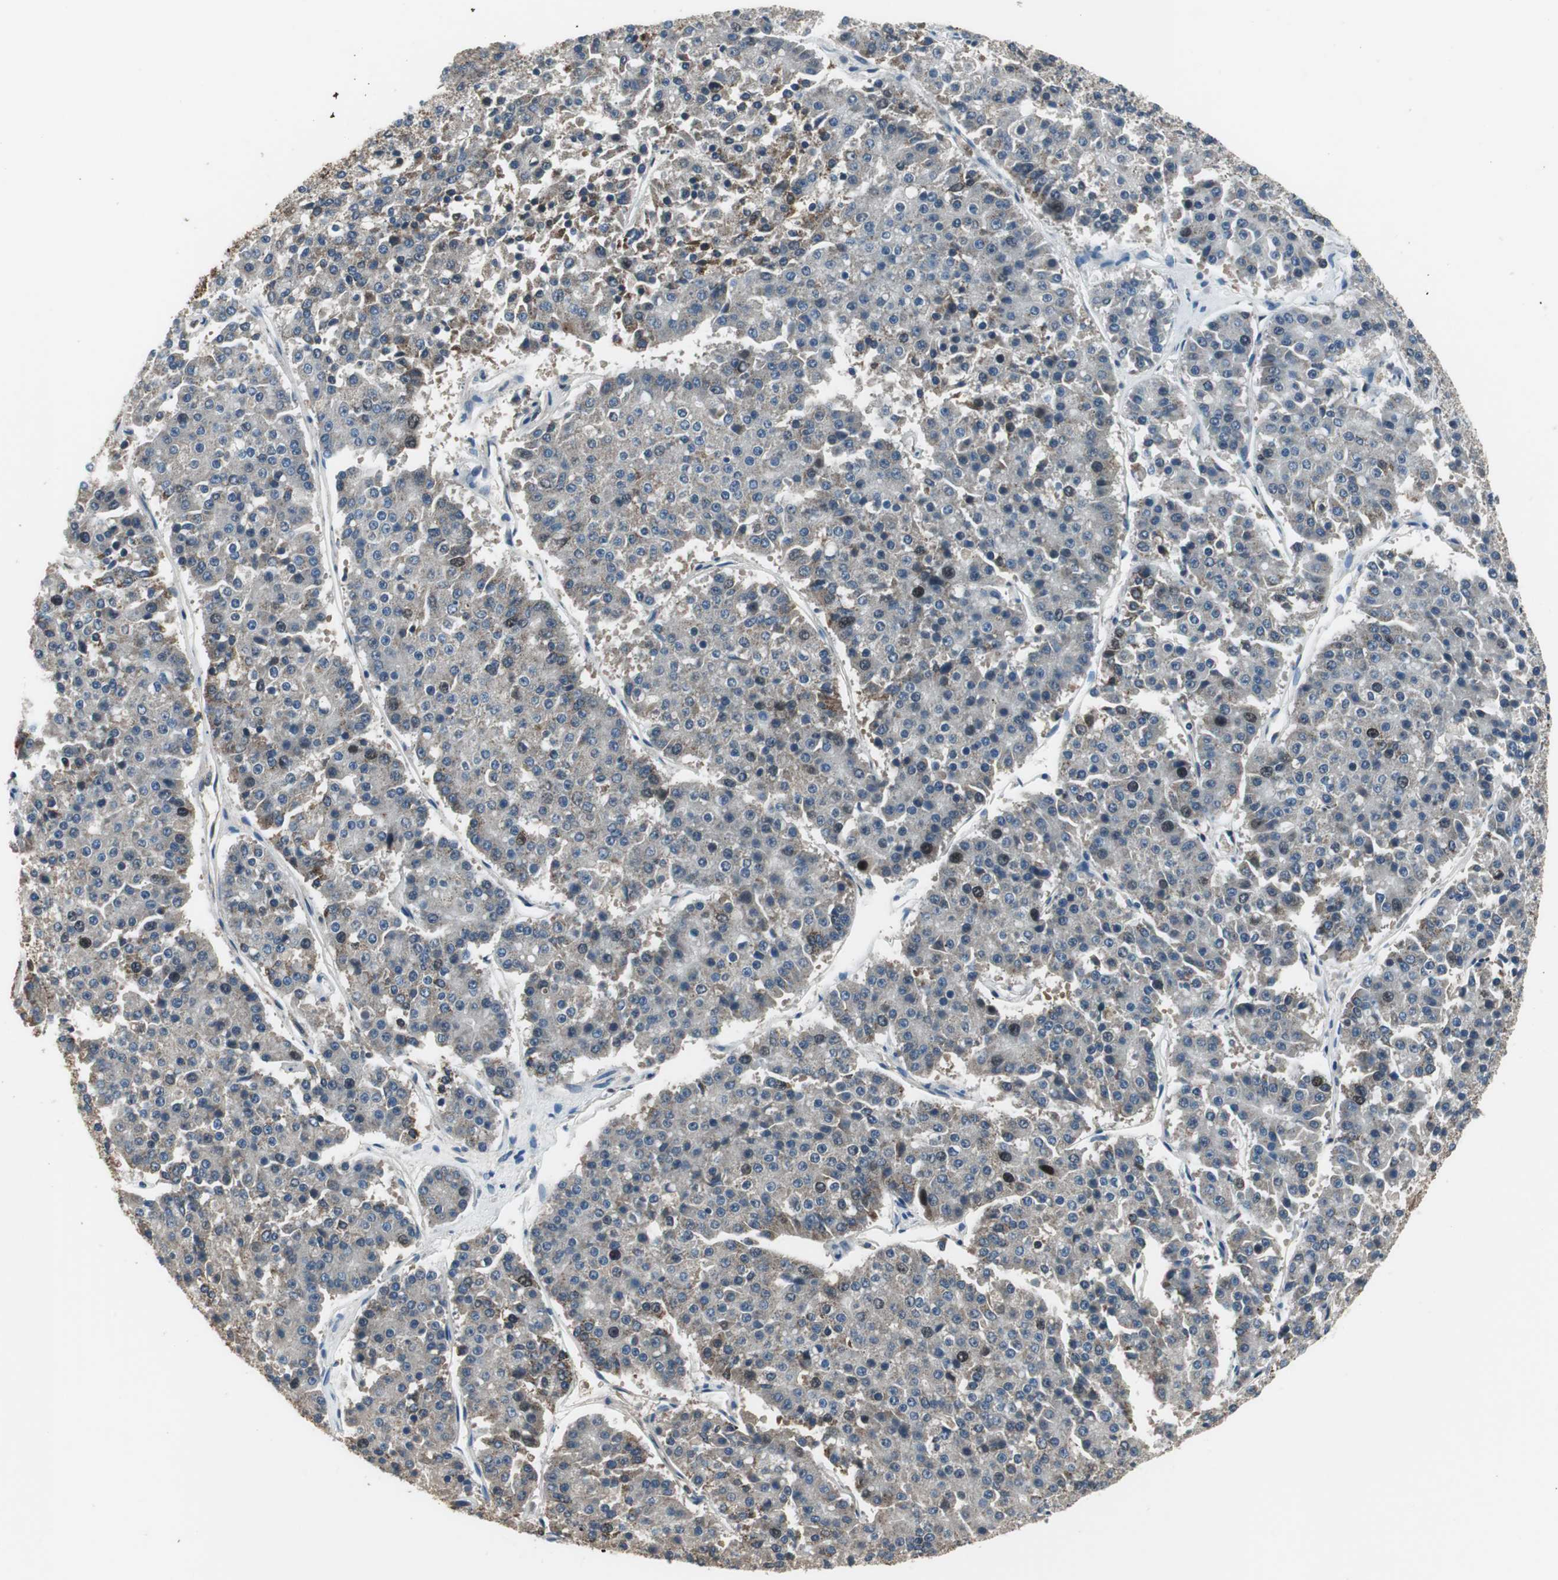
{"staining": {"intensity": "moderate", "quantity": "<25%", "location": "cytoplasmic/membranous,nuclear"}, "tissue": "pancreatic cancer", "cell_type": "Tumor cells", "image_type": "cancer", "snomed": [{"axis": "morphology", "description": "Adenocarcinoma, NOS"}, {"axis": "topography", "description": "Pancreas"}], "caption": "A low amount of moderate cytoplasmic/membranous and nuclear positivity is appreciated in approximately <25% of tumor cells in pancreatic cancer (adenocarcinoma) tissue.", "gene": "PI4KB", "patient": {"sex": "male", "age": 50}}